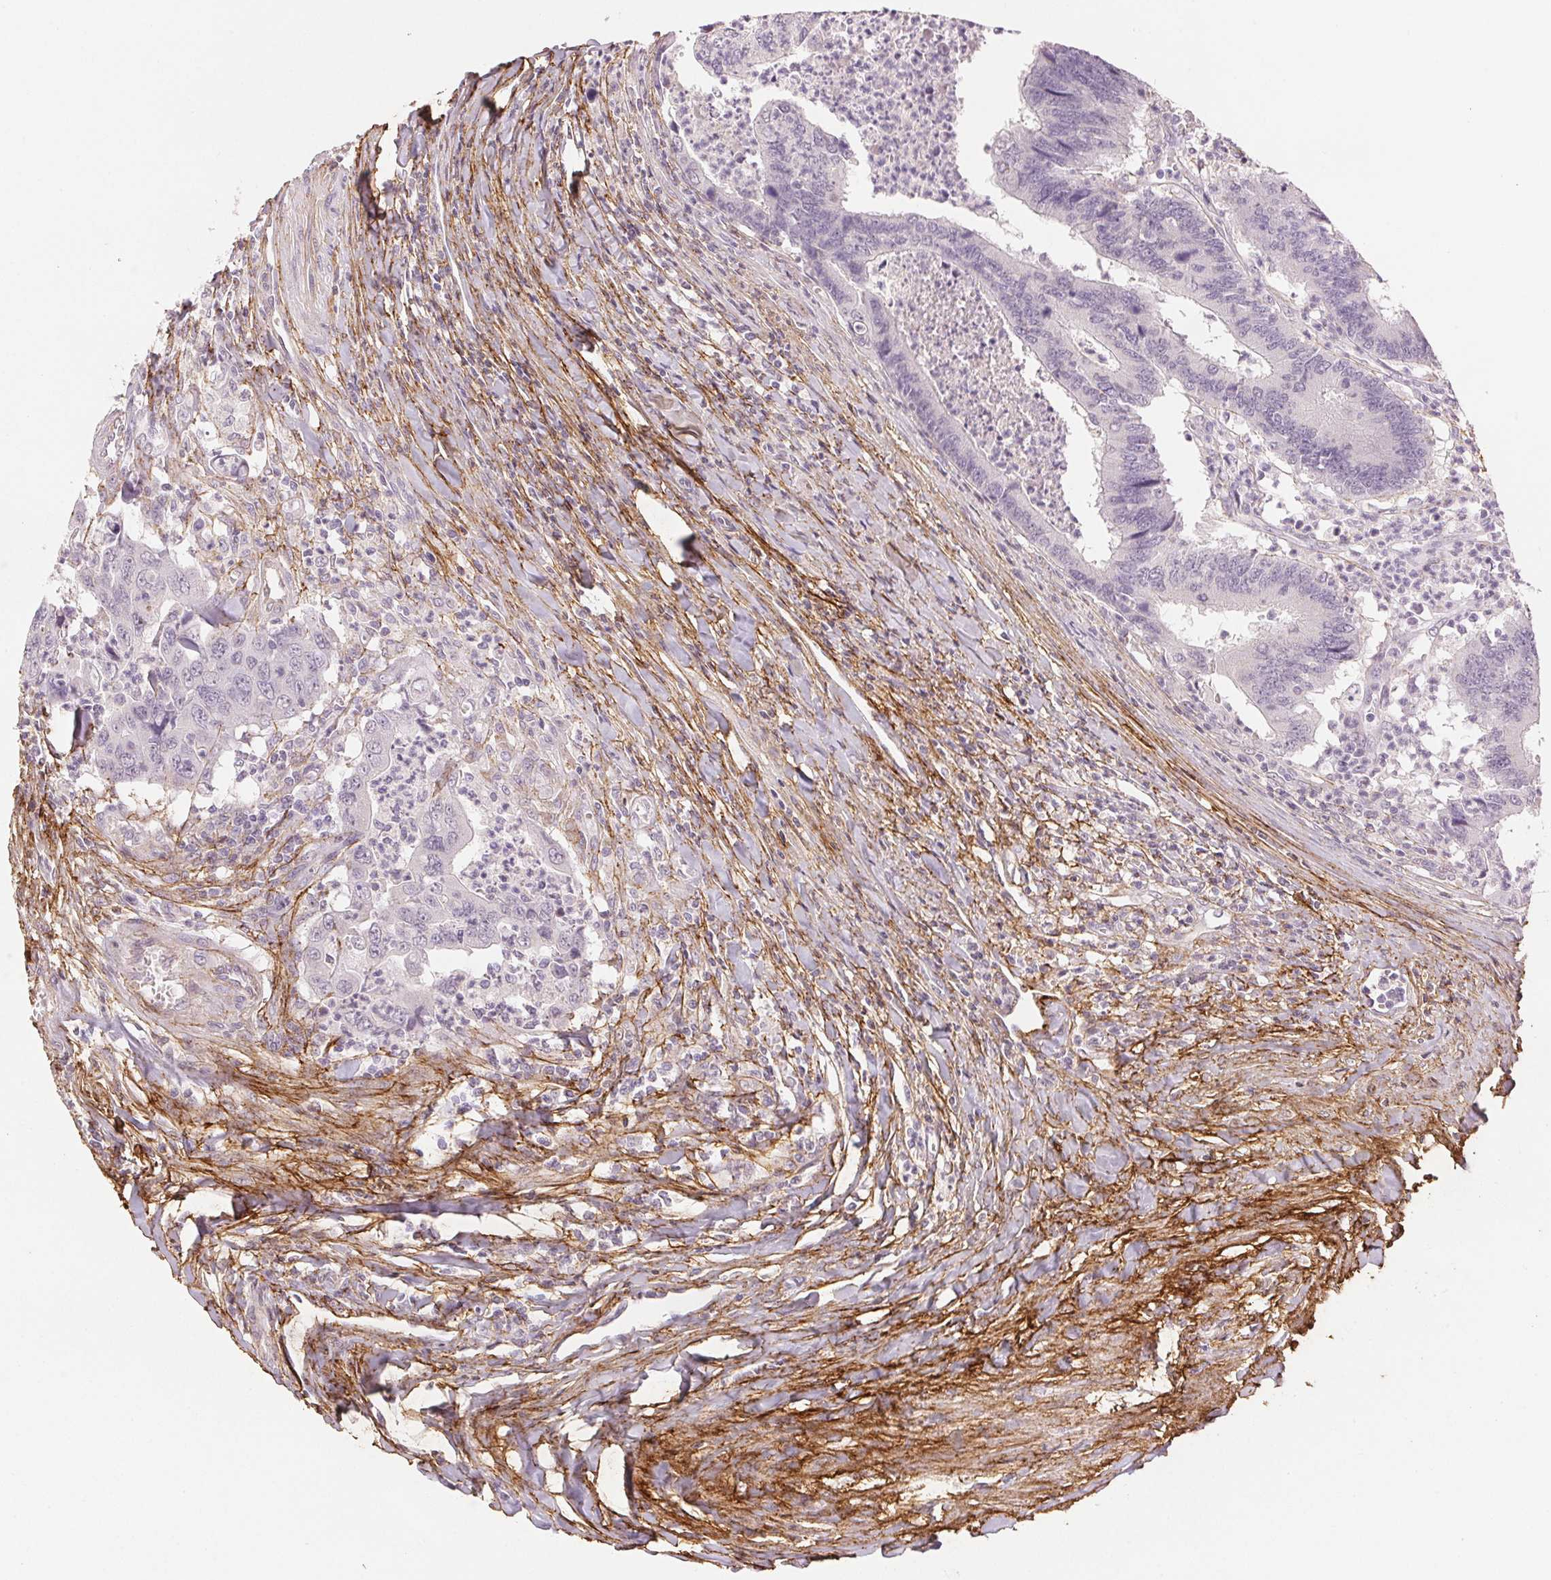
{"staining": {"intensity": "negative", "quantity": "none", "location": "none"}, "tissue": "colorectal cancer", "cell_type": "Tumor cells", "image_type": "cancer", "snomed": [{"axis": "morphology", "description": "Adenocarcinoma, NOS"}, {"axis": "topography", "description": "Colon"}], "caption": "An immunohistochemistry histopathology image of colorectal adenocarcinoma is shown. There is no staining in tumor cells of colorectal adenocarcinoma.", "gene": "FBN1", "patient": {"sex": "female", "age": 67}}